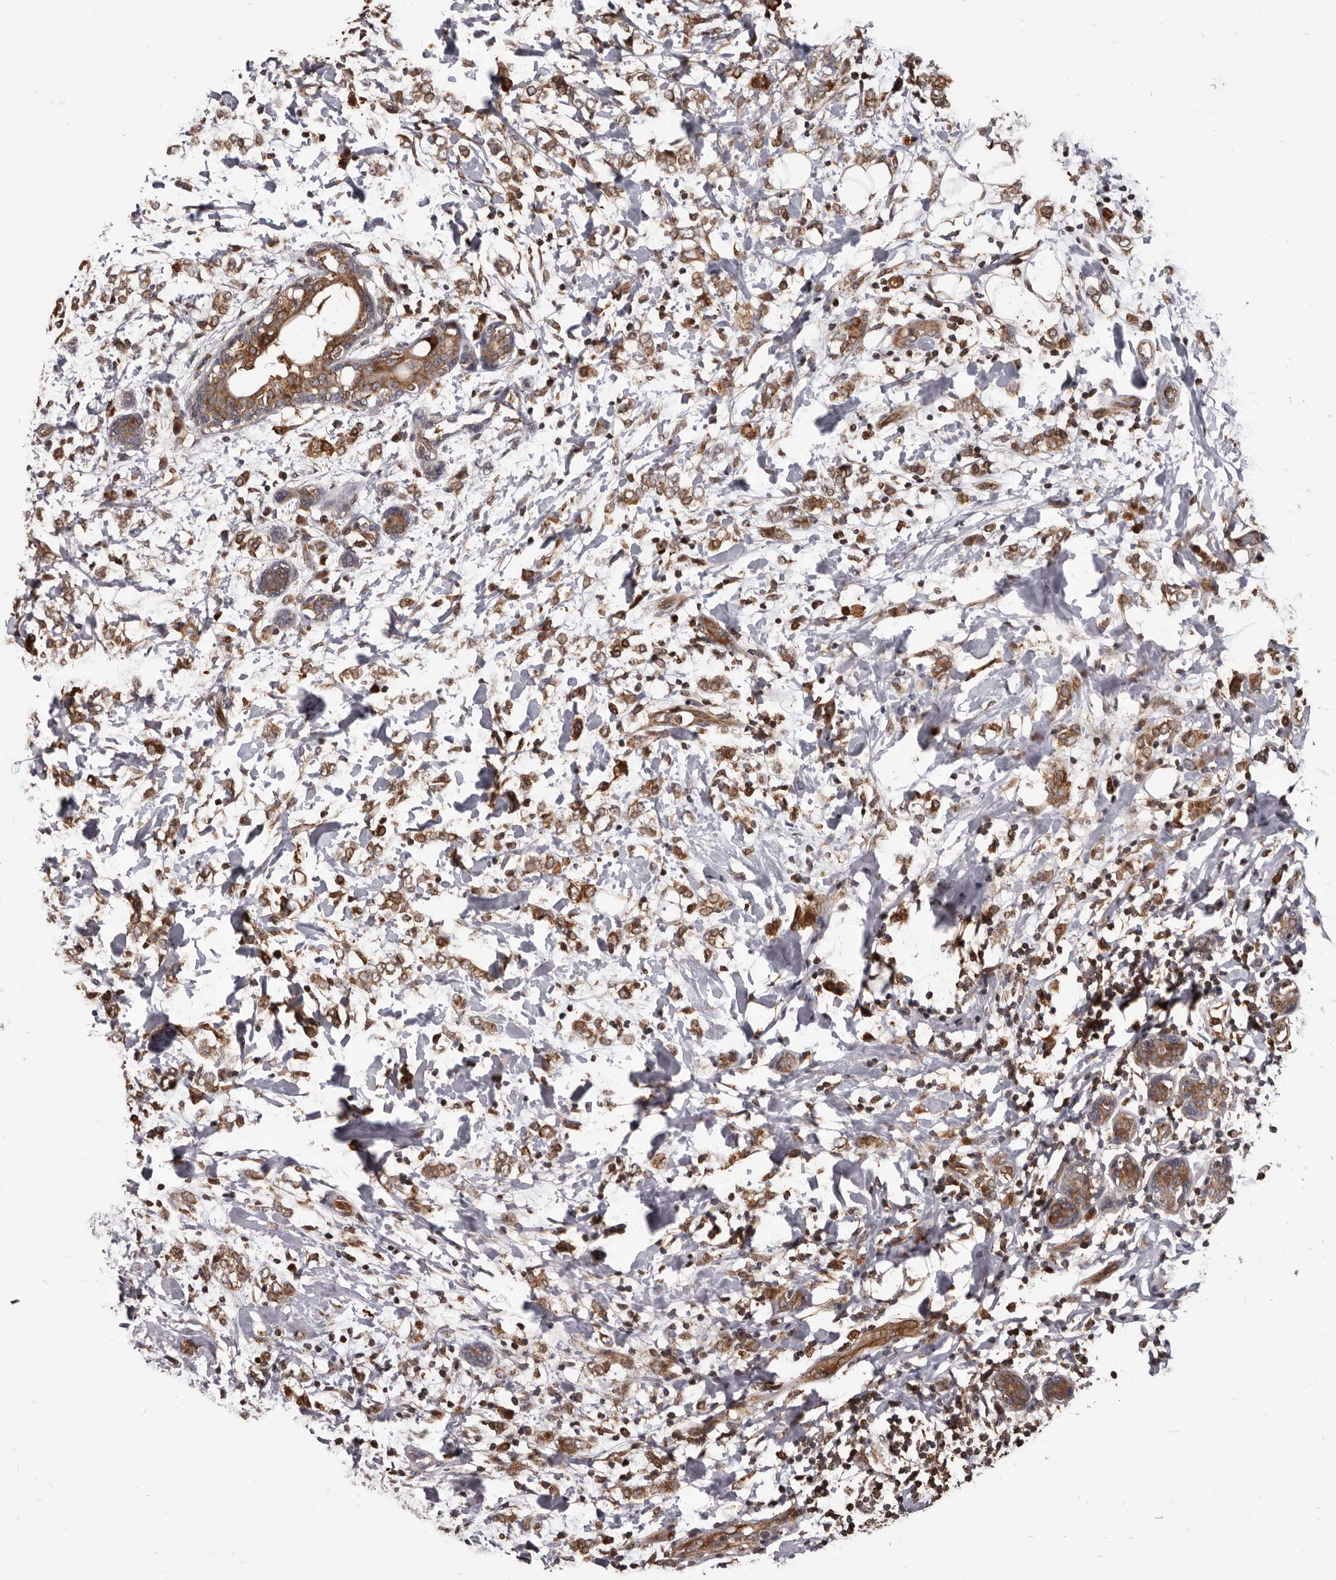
{"staining": {"intensity": "moderate", "quantity": ">75%", "location": "cytoplasmic/membranous"}, "tissue": "breast cancer", "cell_type": "Tumor cells", "image_type": "cancer", "snomed": [{"axis": "morphology", "description": "Normal tissue, NOS"}, {"axis": "morphology", "description": "Lobular carcinoma"}, {"axis": "topography", "description": "Breast"}], "caption": "Immunohistochemical staining of breast cancer (lobular carcinoma) reveals moderate cytoplasmic/membranous protein positivity in approximately >75% of tumor cells.", "gene": "MAP3K14", "patient": {"sex": "female", "age": 47}}